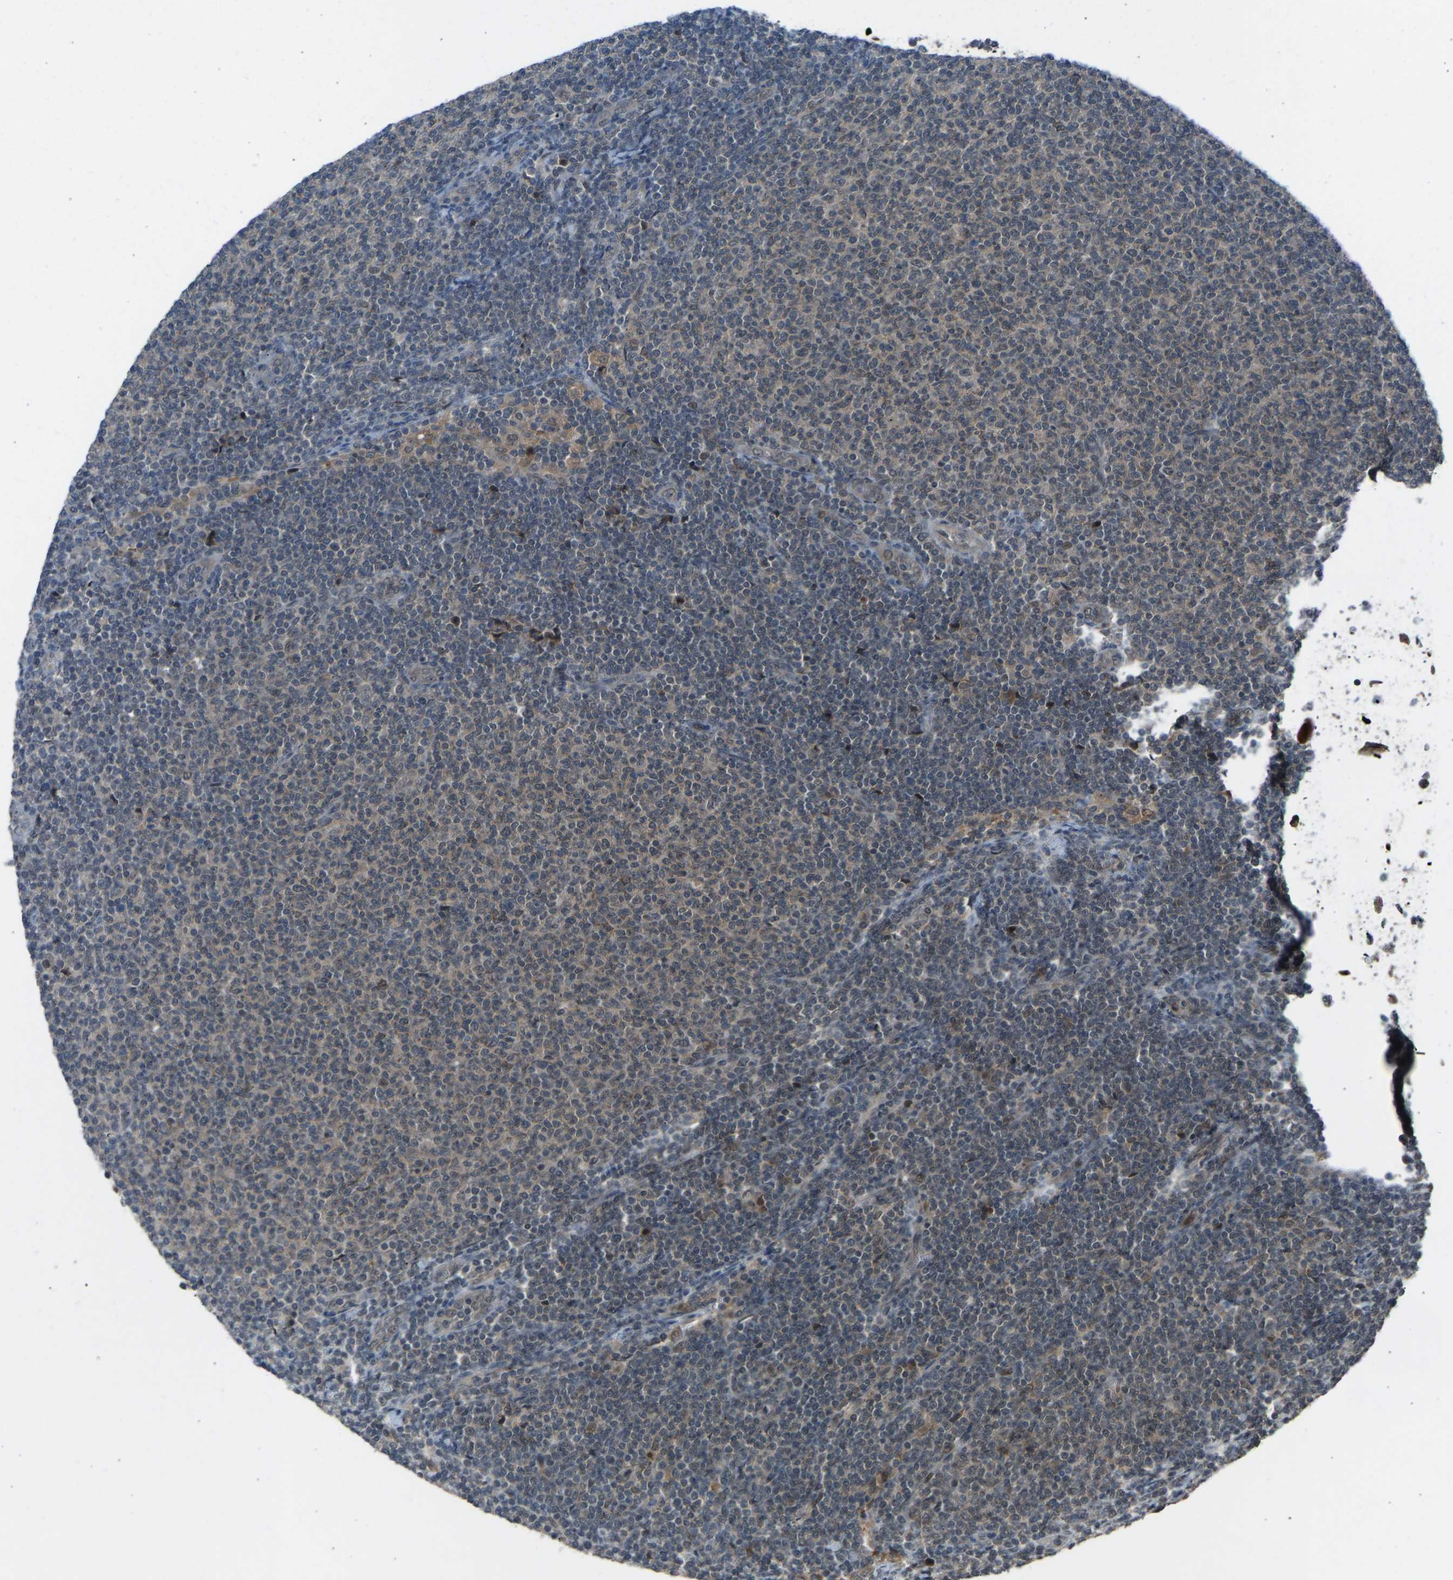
{"staining": {"intensity": "weak", "quantity": "25%-75%", "location": "cytoplasmic/membranous"}, "tissue": "lymphoma", "cell_type": "Tumor cells", "image_type": "cancer", "snomed": [{"axis": "morphology", "description": "Malignant lymphoma, non-Hodgkin's type, Low grade"}, {"axis": "topography", "description": "Lymph node"}], "caption": "DAB (3,3'-diaminobenzidine) immunohistochemical staining of lymphoma exhibits weak cytoplasmic/membranous protein expression in about 25%-75% of tumor cells. (DAB (3,3'-diaminobenzidine) IHC with brightfield microscopy, high magnification).", "gene": "SLC43A1", "patient": {"sex": "male", "age": 66}}